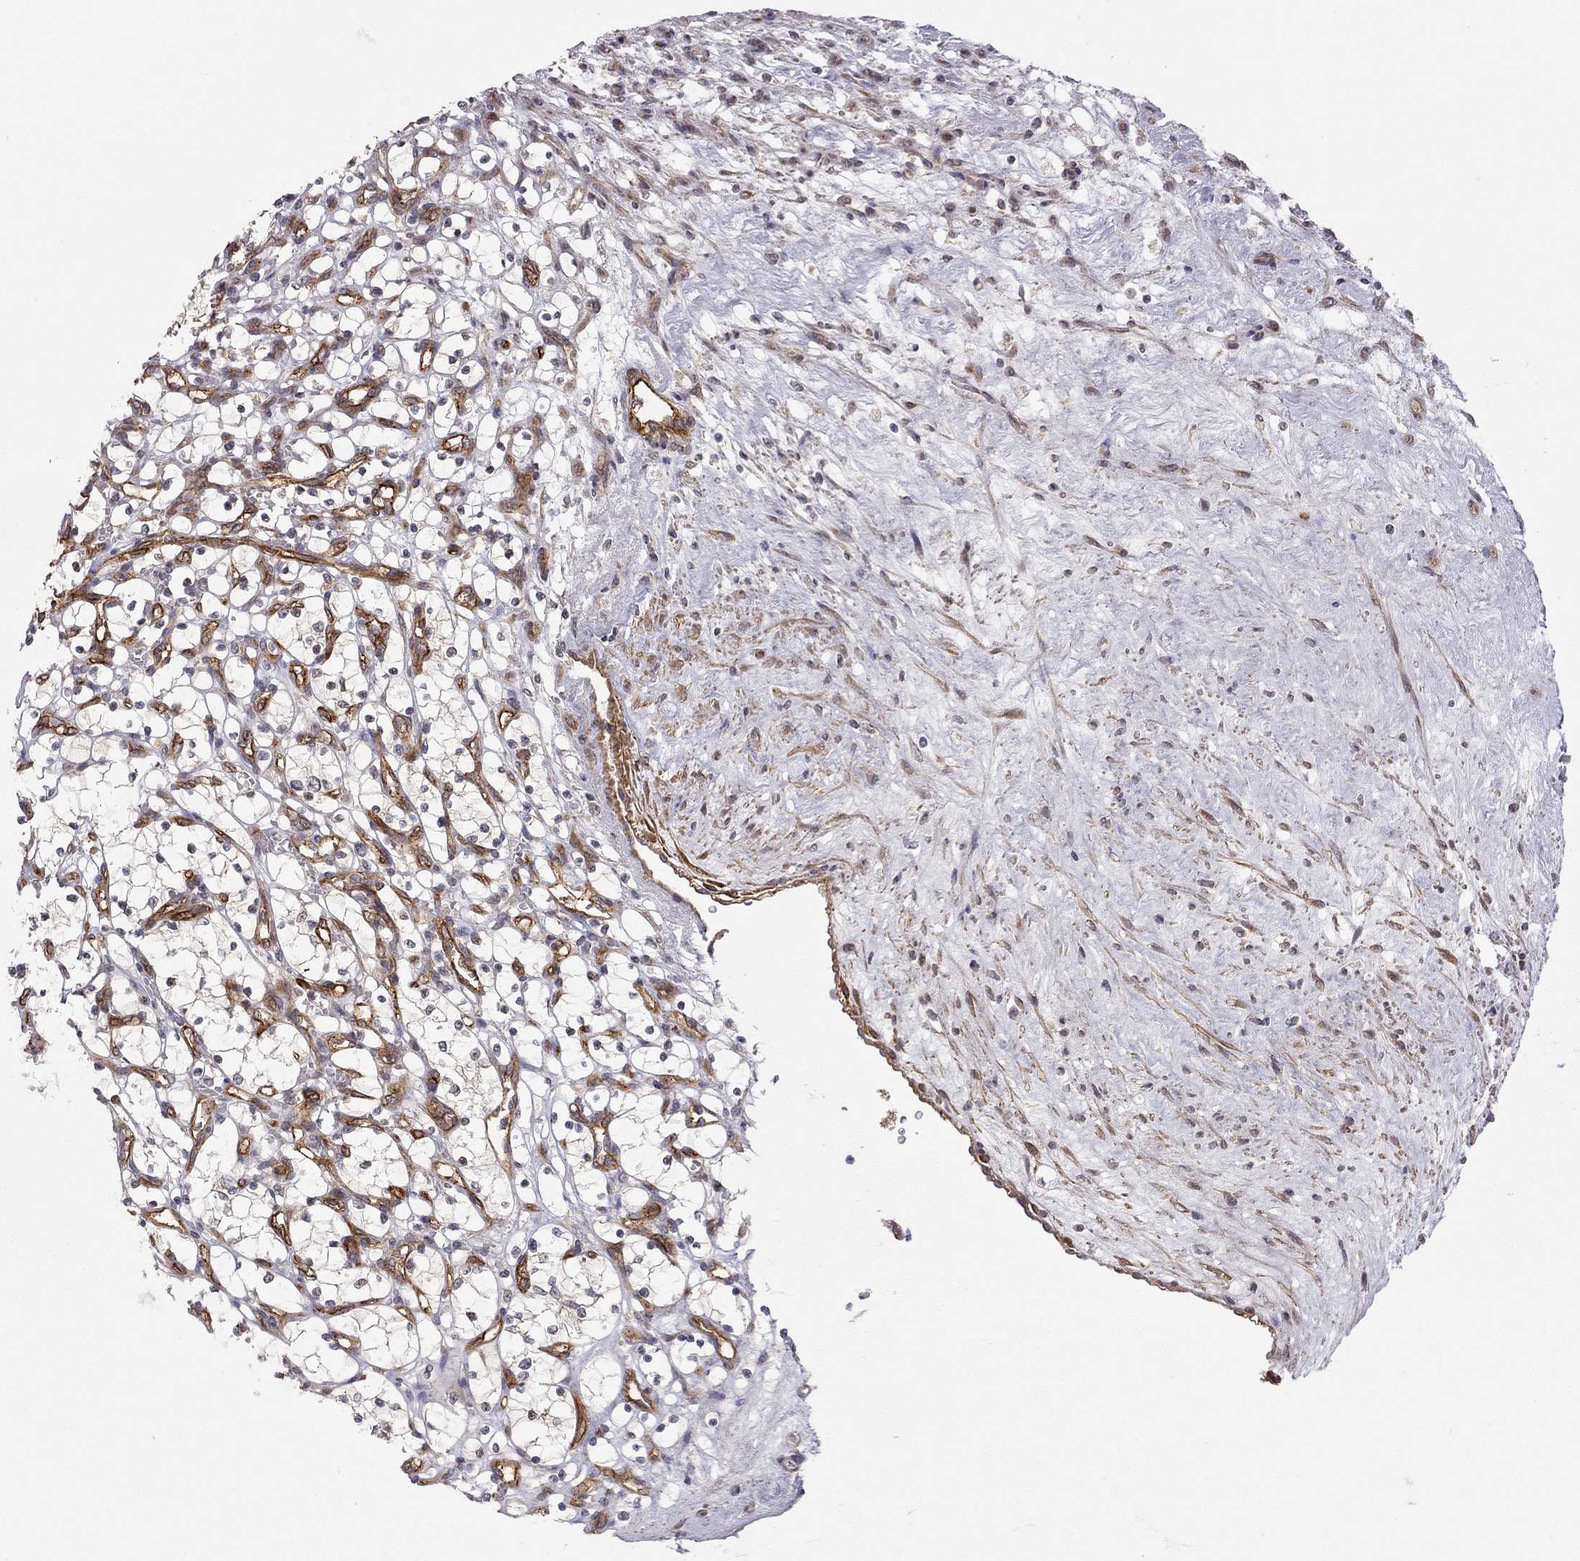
{"staining": {"intensity": "negative", "quantity": "none", "location": "none"}, "tissue": "renal cancer", "cell_type": "Tumor cells", "image_type": "cancer", "snomed": [{"axis": "morphology", "description": "Adenocarcinoma, NOS"}, {"axis": "topography", "description": "Kidney"}], "caption": "Renal cancer (adenocarcinoma) was stained to show a protein in brown. There is no significant positivity in tumor cells.", "gene": "EXOC3L2", "patient": {"sex": "female", "age": 69}}